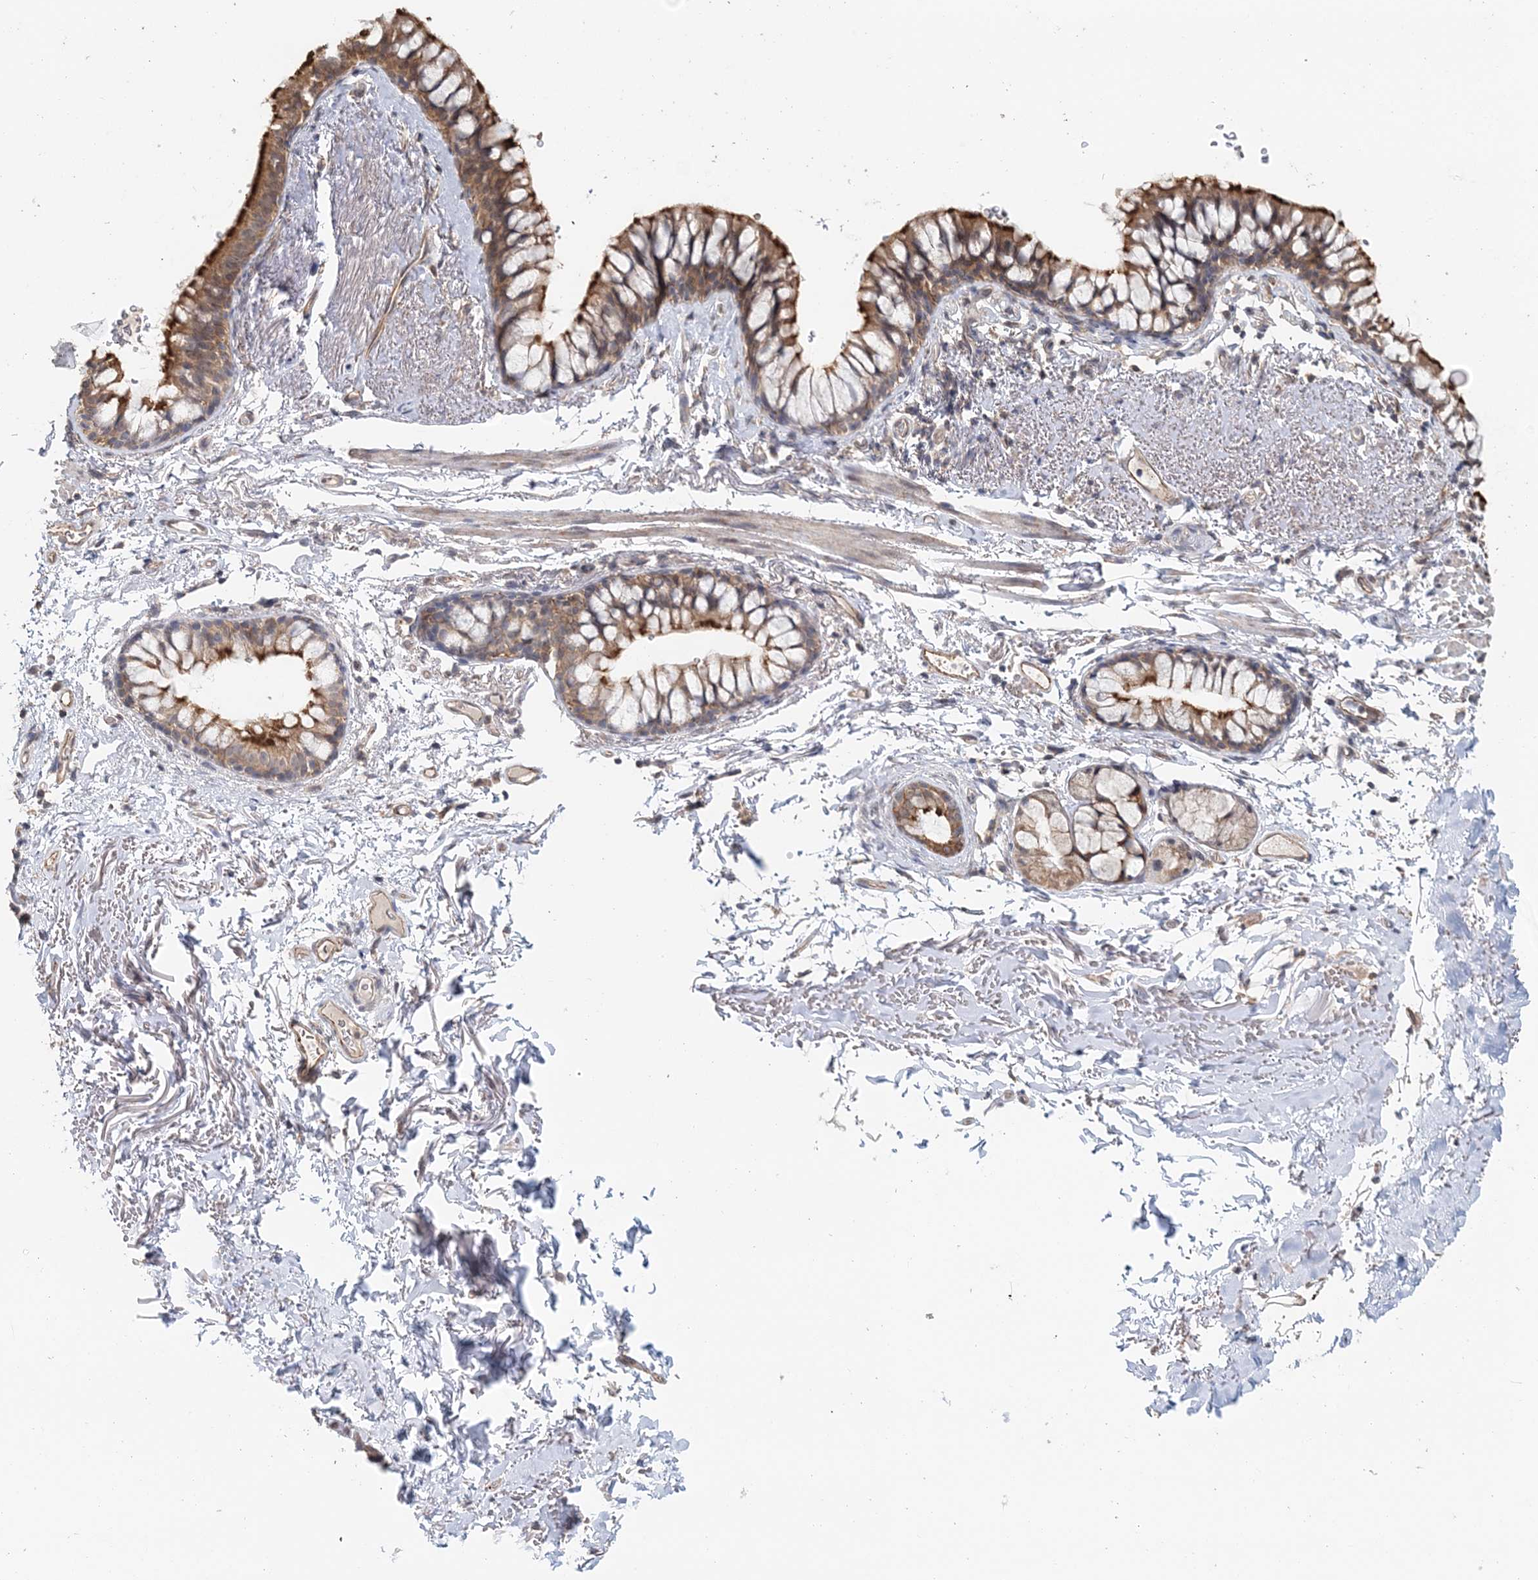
{"staining": {"intensity": "strong", "quantity": ">75%", "location": "cytoplasmic/membranous"}, "tissue": "bronchus", "cell_type": "Respiratory epithelial cells", "image_type": "normal", "snomed": [{"axis": "morphology", "description": "Normal tissue, NOS"}, {"axis": "topography", "description": "Cartilage tissue"}, {"axis": "topography", "description": "Bronchus"}], "caption": "Protein positivity by IHC exhibits strong cytoplasmic/membranous positivity in about >75% of respiratory epithelial cells in normal bronchus.", "gene": "FBXO38", "patient": {"sex": "female", "age": 73}}